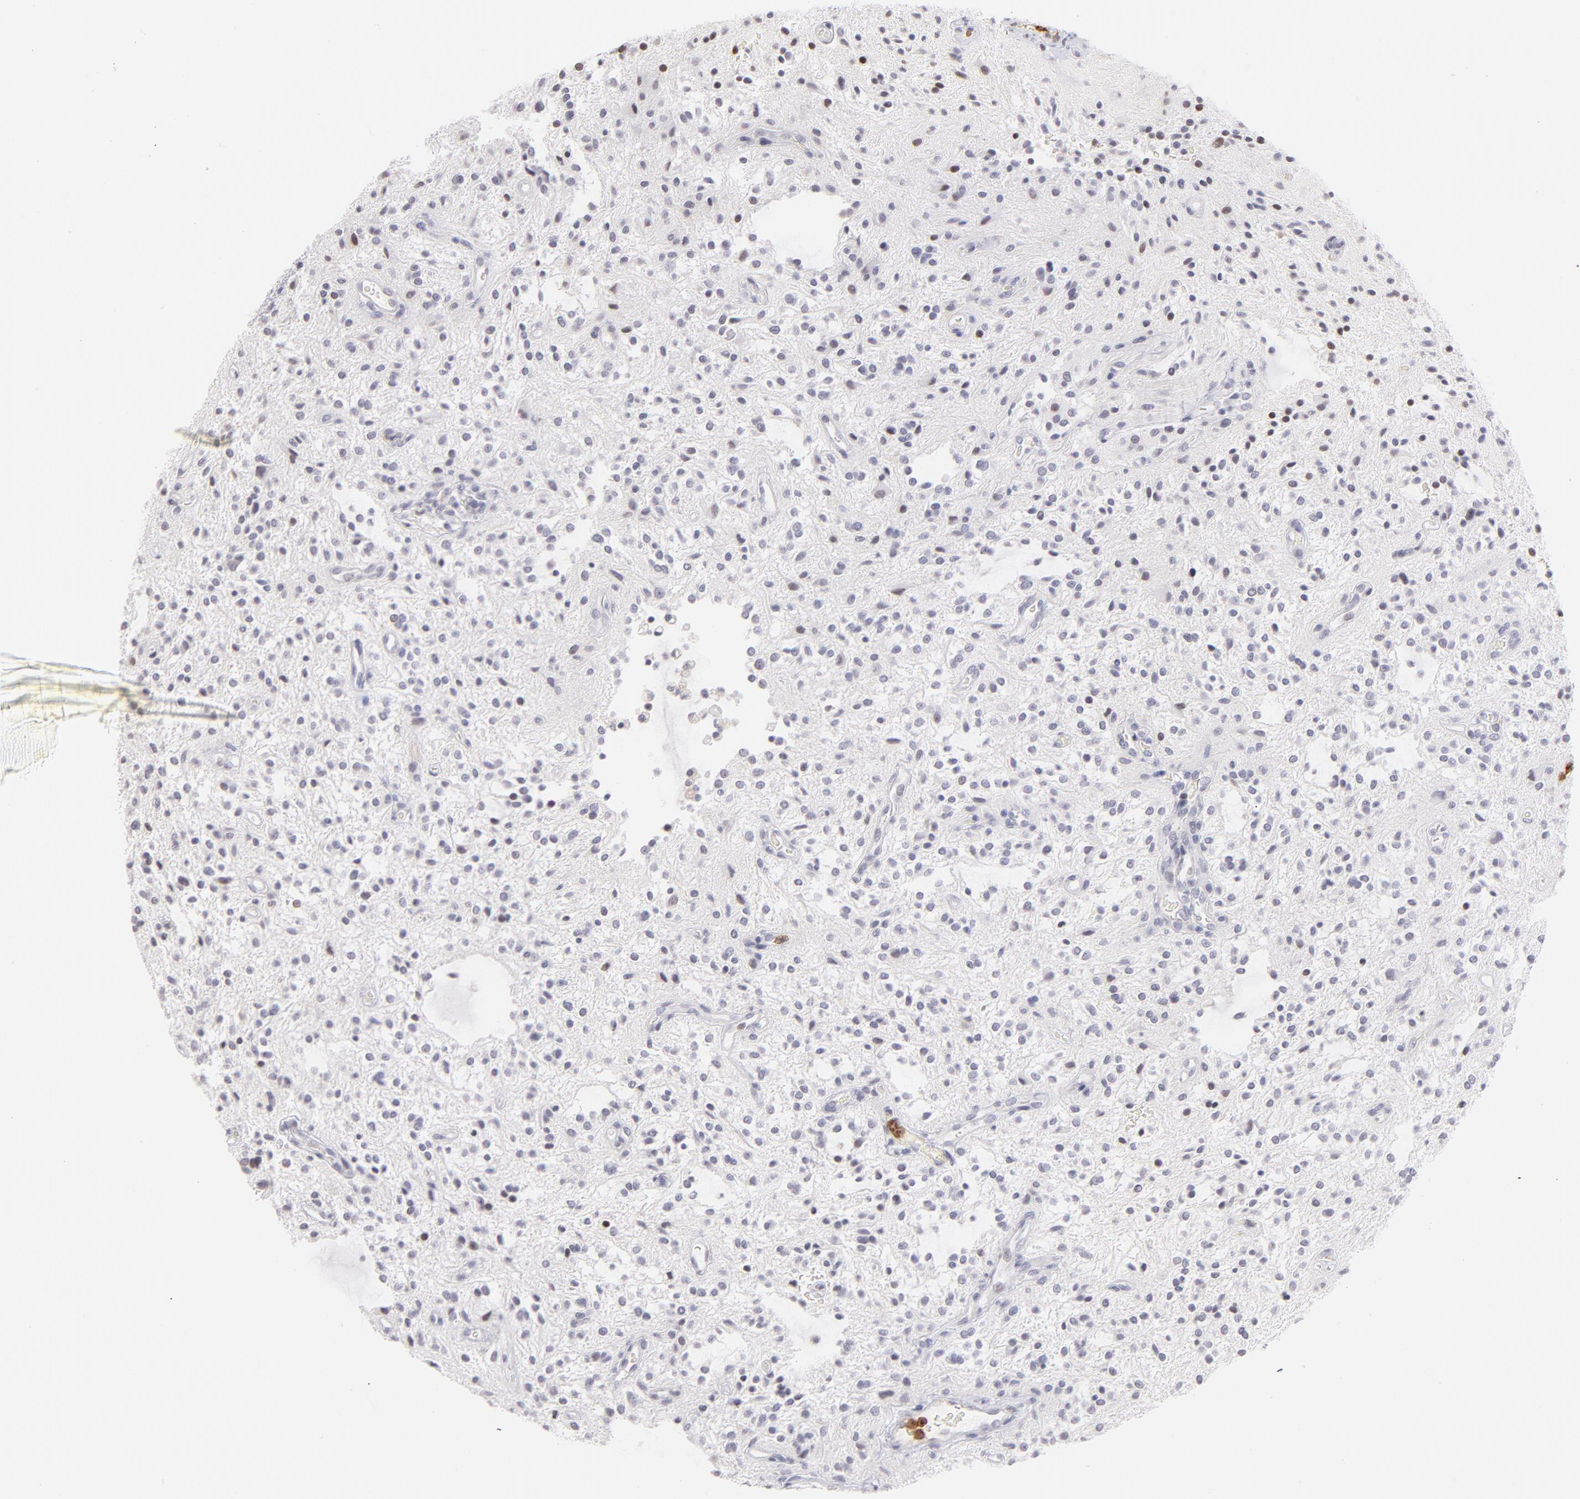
{"staining": {"intensity": "negative", "quantity": "none", "location": "none"}, "tissue": "glioma", "cell_type": "Tumor cells", "image_type": "cancer", "snomed": [{"axis": "morphology", "description": "Glioma, malignant, NOS"}, {"axis": "topography", "description": "Cerebellum"}], "caption": "Immunohistochemistry (IHC) image of neoplastic tissue: glioma stained with DAB (3,3'-diaminobenzidine) displays no significant protein staining in tumor cells.", "gene": "LTB4R", "patient": {"sex": "female", "age": 10}}